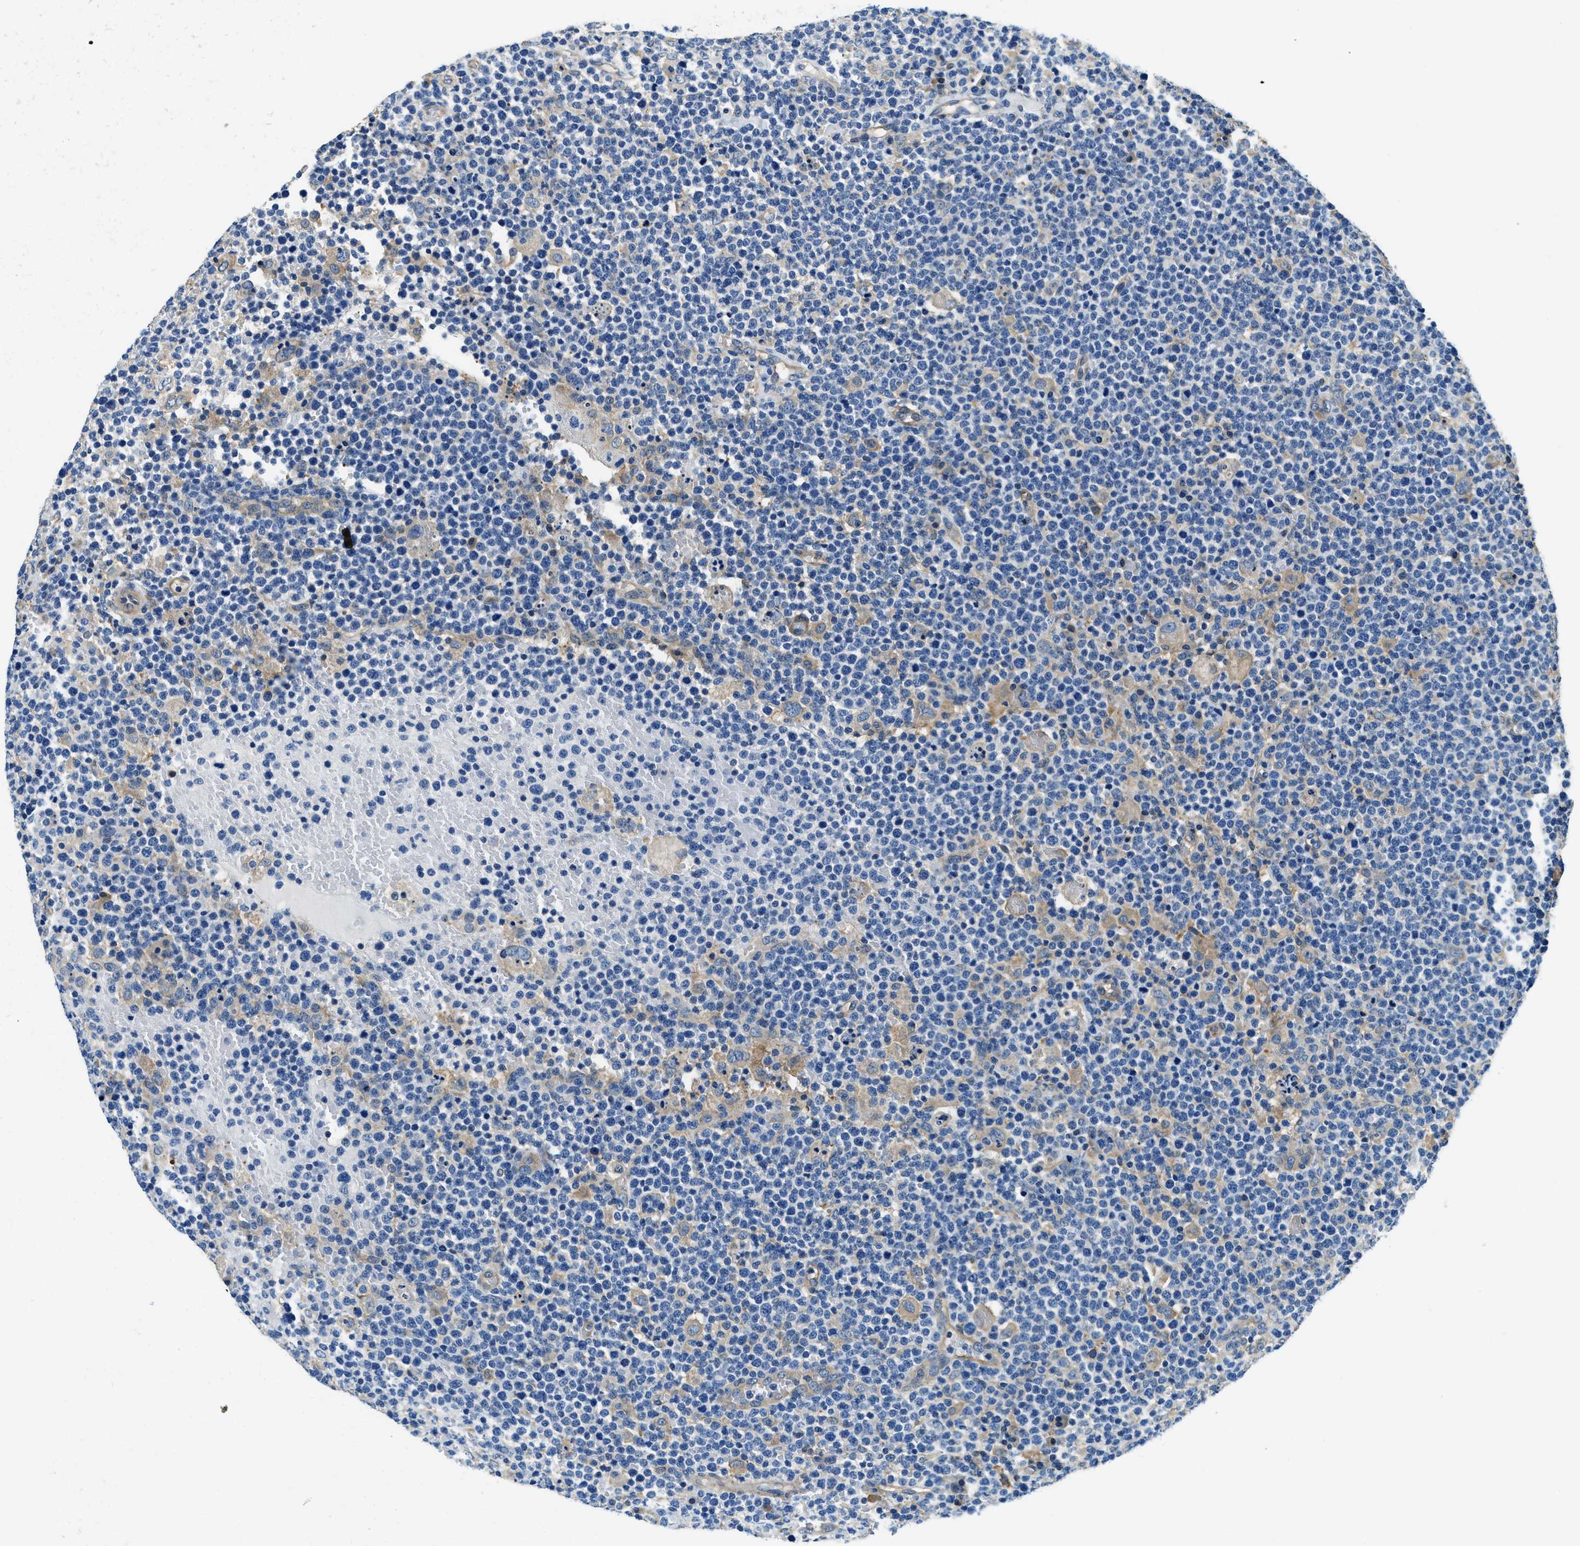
{"staining": {"intensity": "negative", "quantity": "none", "location": "none"}, "tissue": "lymphoma", "cell_type": "Tumor cells", "image_type": "cancer", "snomed": [{"axis": "morphology", "description": "Malignant lymphoma, non-Hodgkin's type, High grade"}, {"axis": "topography", "description": "Lymph node"}], "caption": "Tumor cells show no significant protein positivity in malignant lymphoma, non-Hodgkin's type (high-grade).", "gene": "TWF1", "patient": {"sex": "male", "age": 61}}